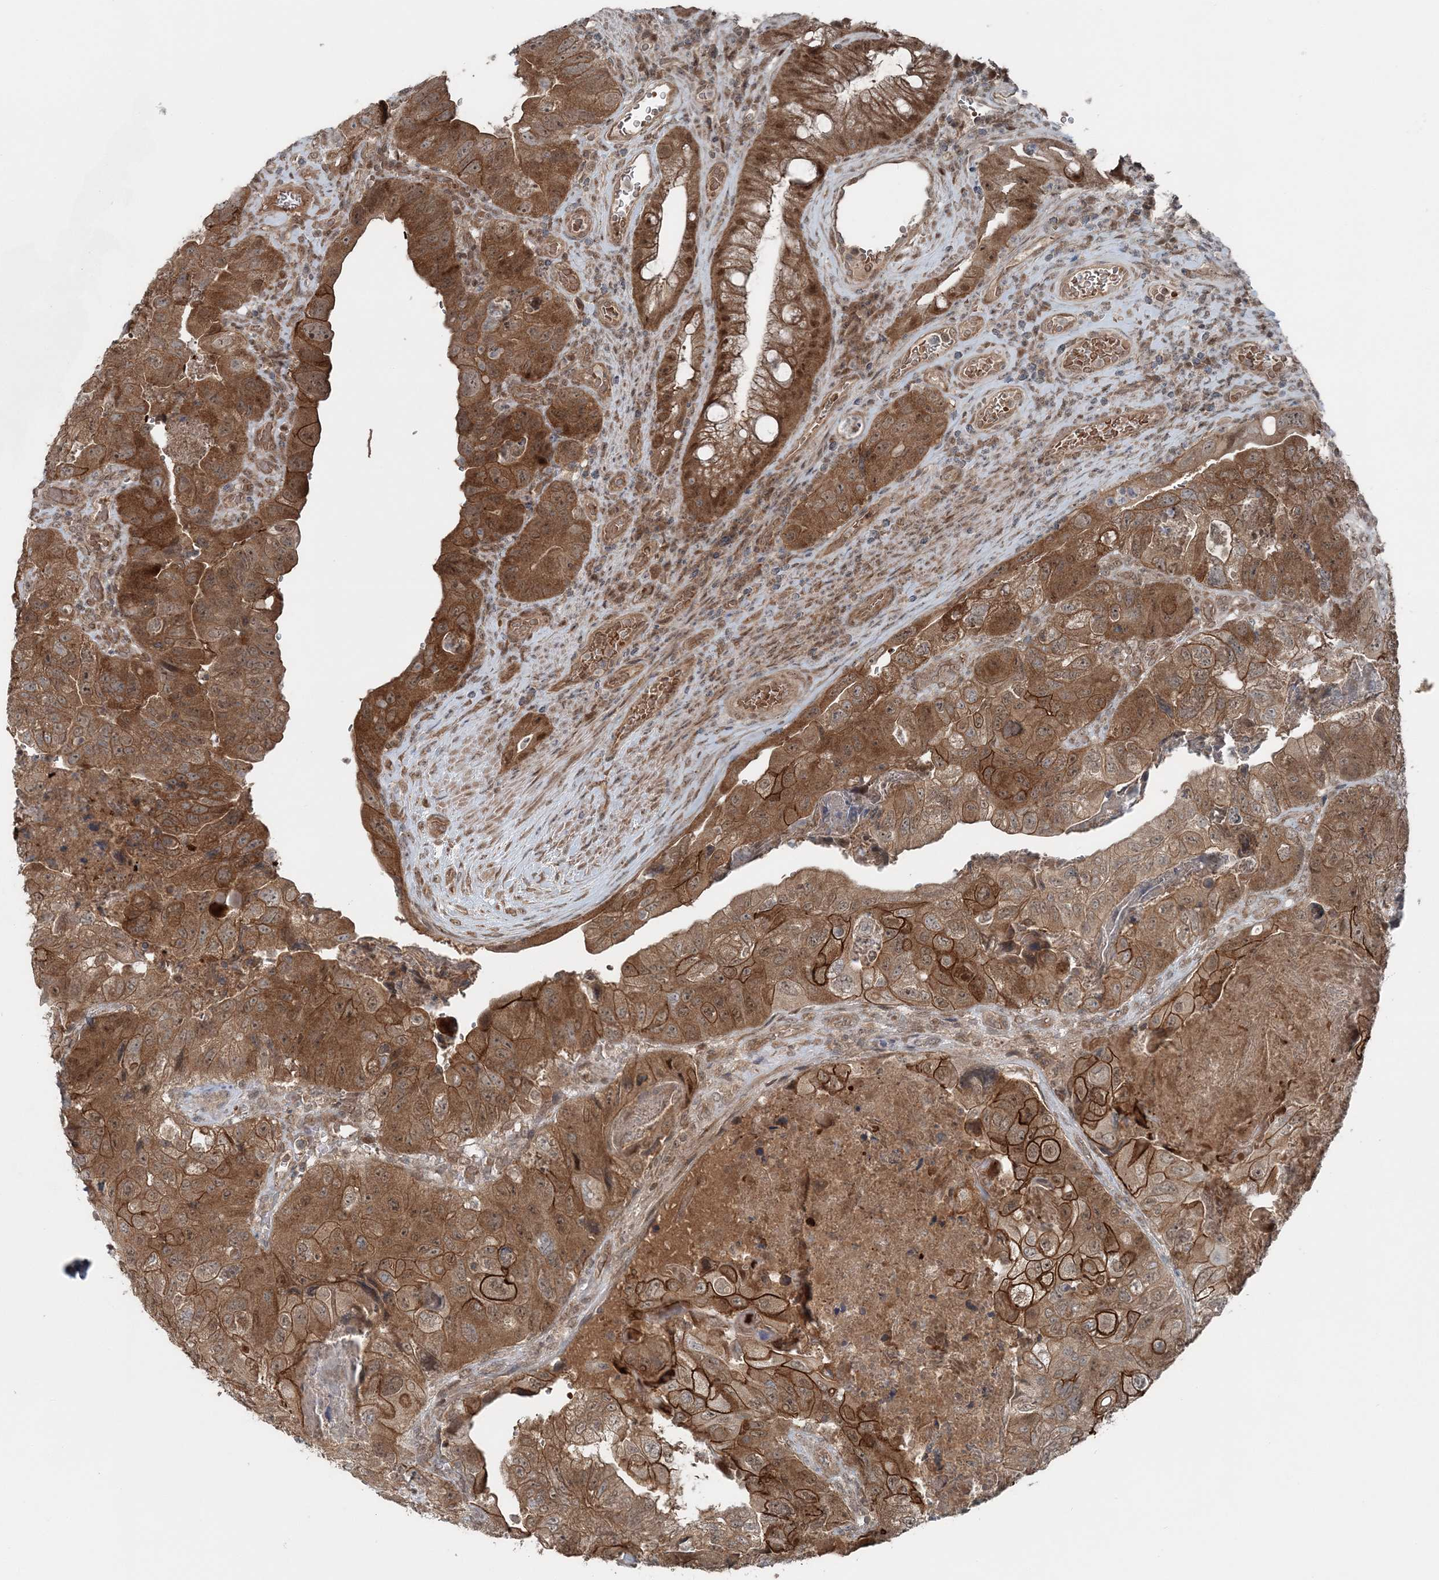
{"staining": {"intensity": "moderate", "quantity": ">75%", "location": "cytoplasmic/membranous,nuclear"}, "tissue": "colorectal cancer", "cell_type": "Tumor cells", "image_type": "cancer", "snomed": [{"axis": "morphology", "description": "Adenocarcinoma, NOS"}, {"axis": "topography", "description": "Rectum"}], "caption": "This is an image of immunohistochemistry staining of adenocarcinoma (colorectal), which shows moderate positivity in the cytoplasmic/membranous and nuclear of tumor cells.", "gene": "FBXL17", "patient": {"sex": "male", "age": 63}}